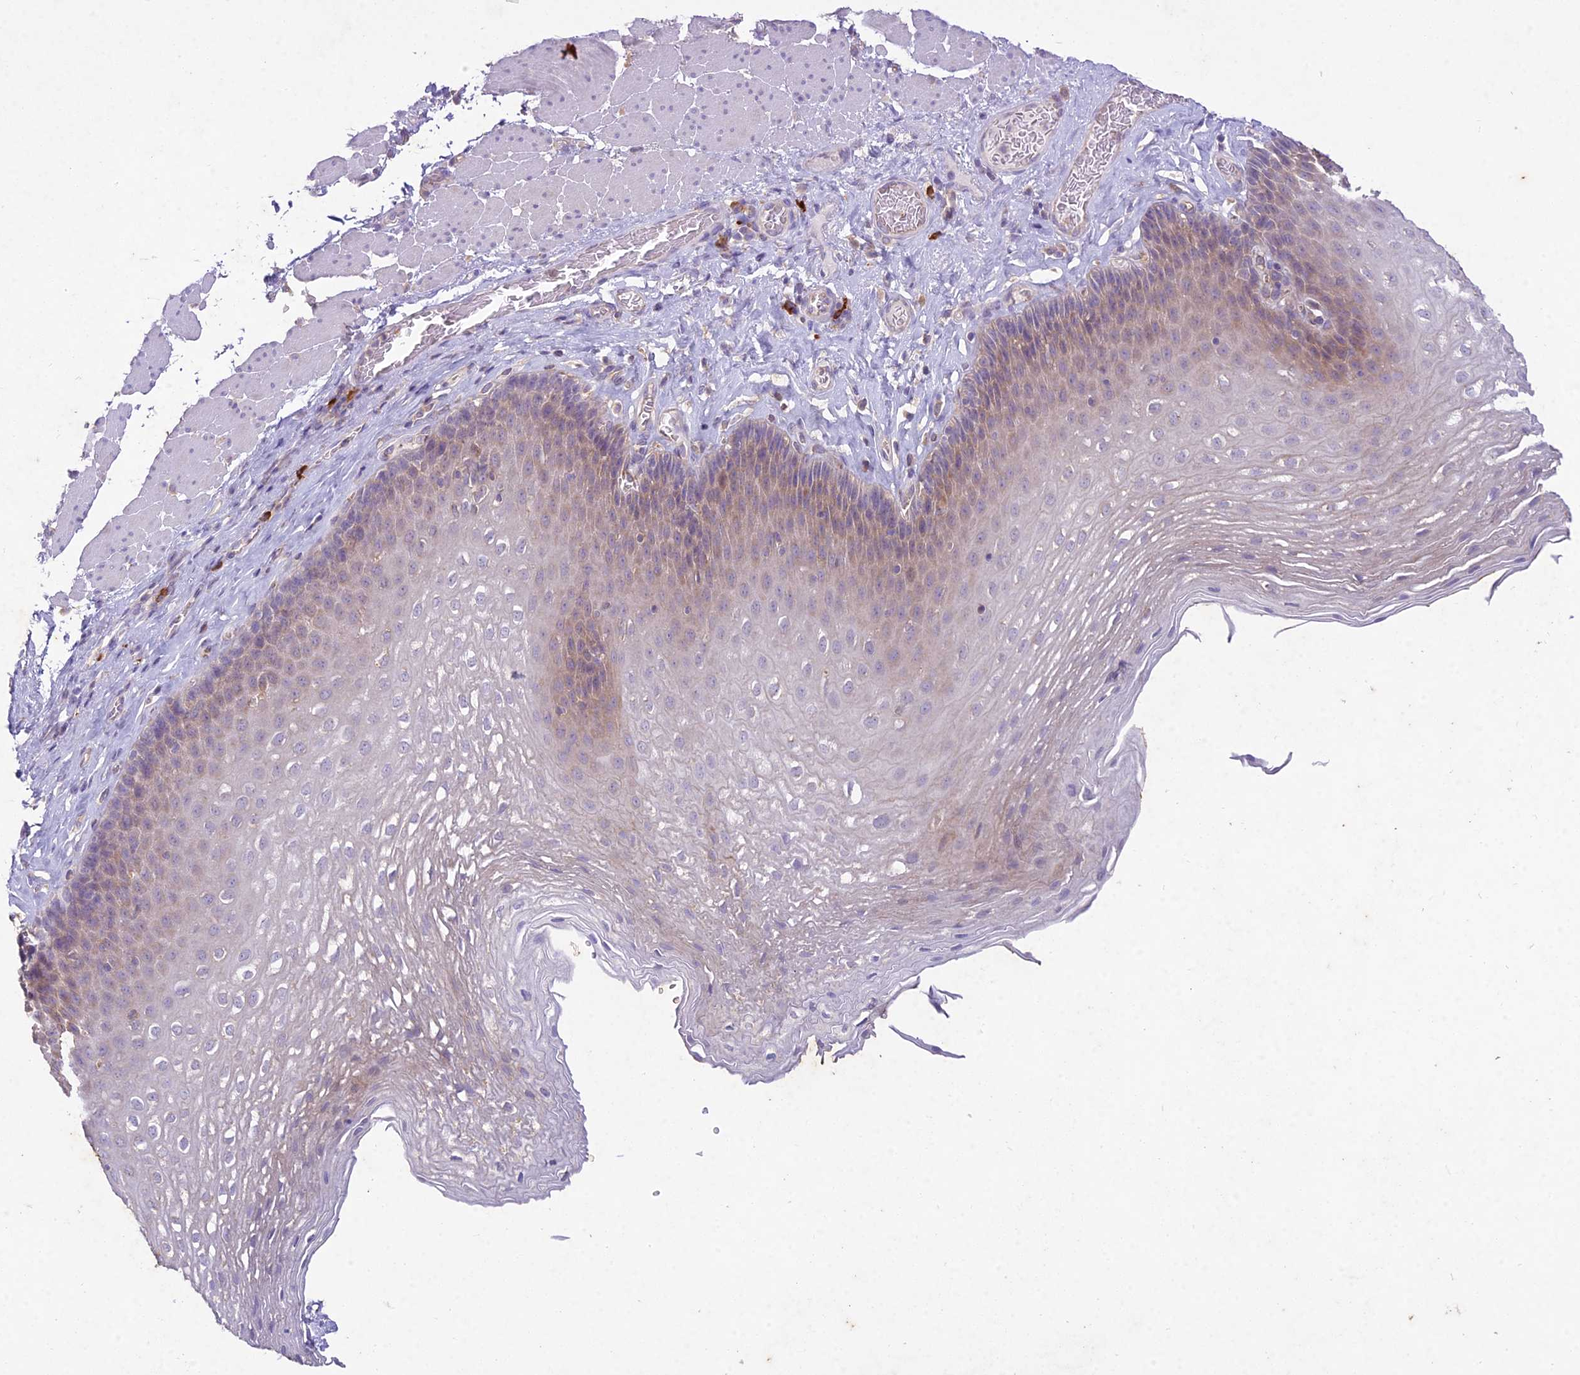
{"staining": {"intensity": "moderate", "quantity": "<25%", "location": "cytoplasmic/membranous"}, "tissue": "esophagus", "cell_type": "Squamous epithelial cells", "image_type": "normal", "snomed": [{"axis": "morphology", "description": "Normal tissue, NOS"}, {"axis": "topography", "description": "Esophagus"}], "caption": "Protein expression analysis of normal esophagus reveals moderate cytoplasmic/membranous staining in about <25% of squamous epithelial cells.", "gene": "NXNL2", "patient": {"sex": "female", "age": 66}}